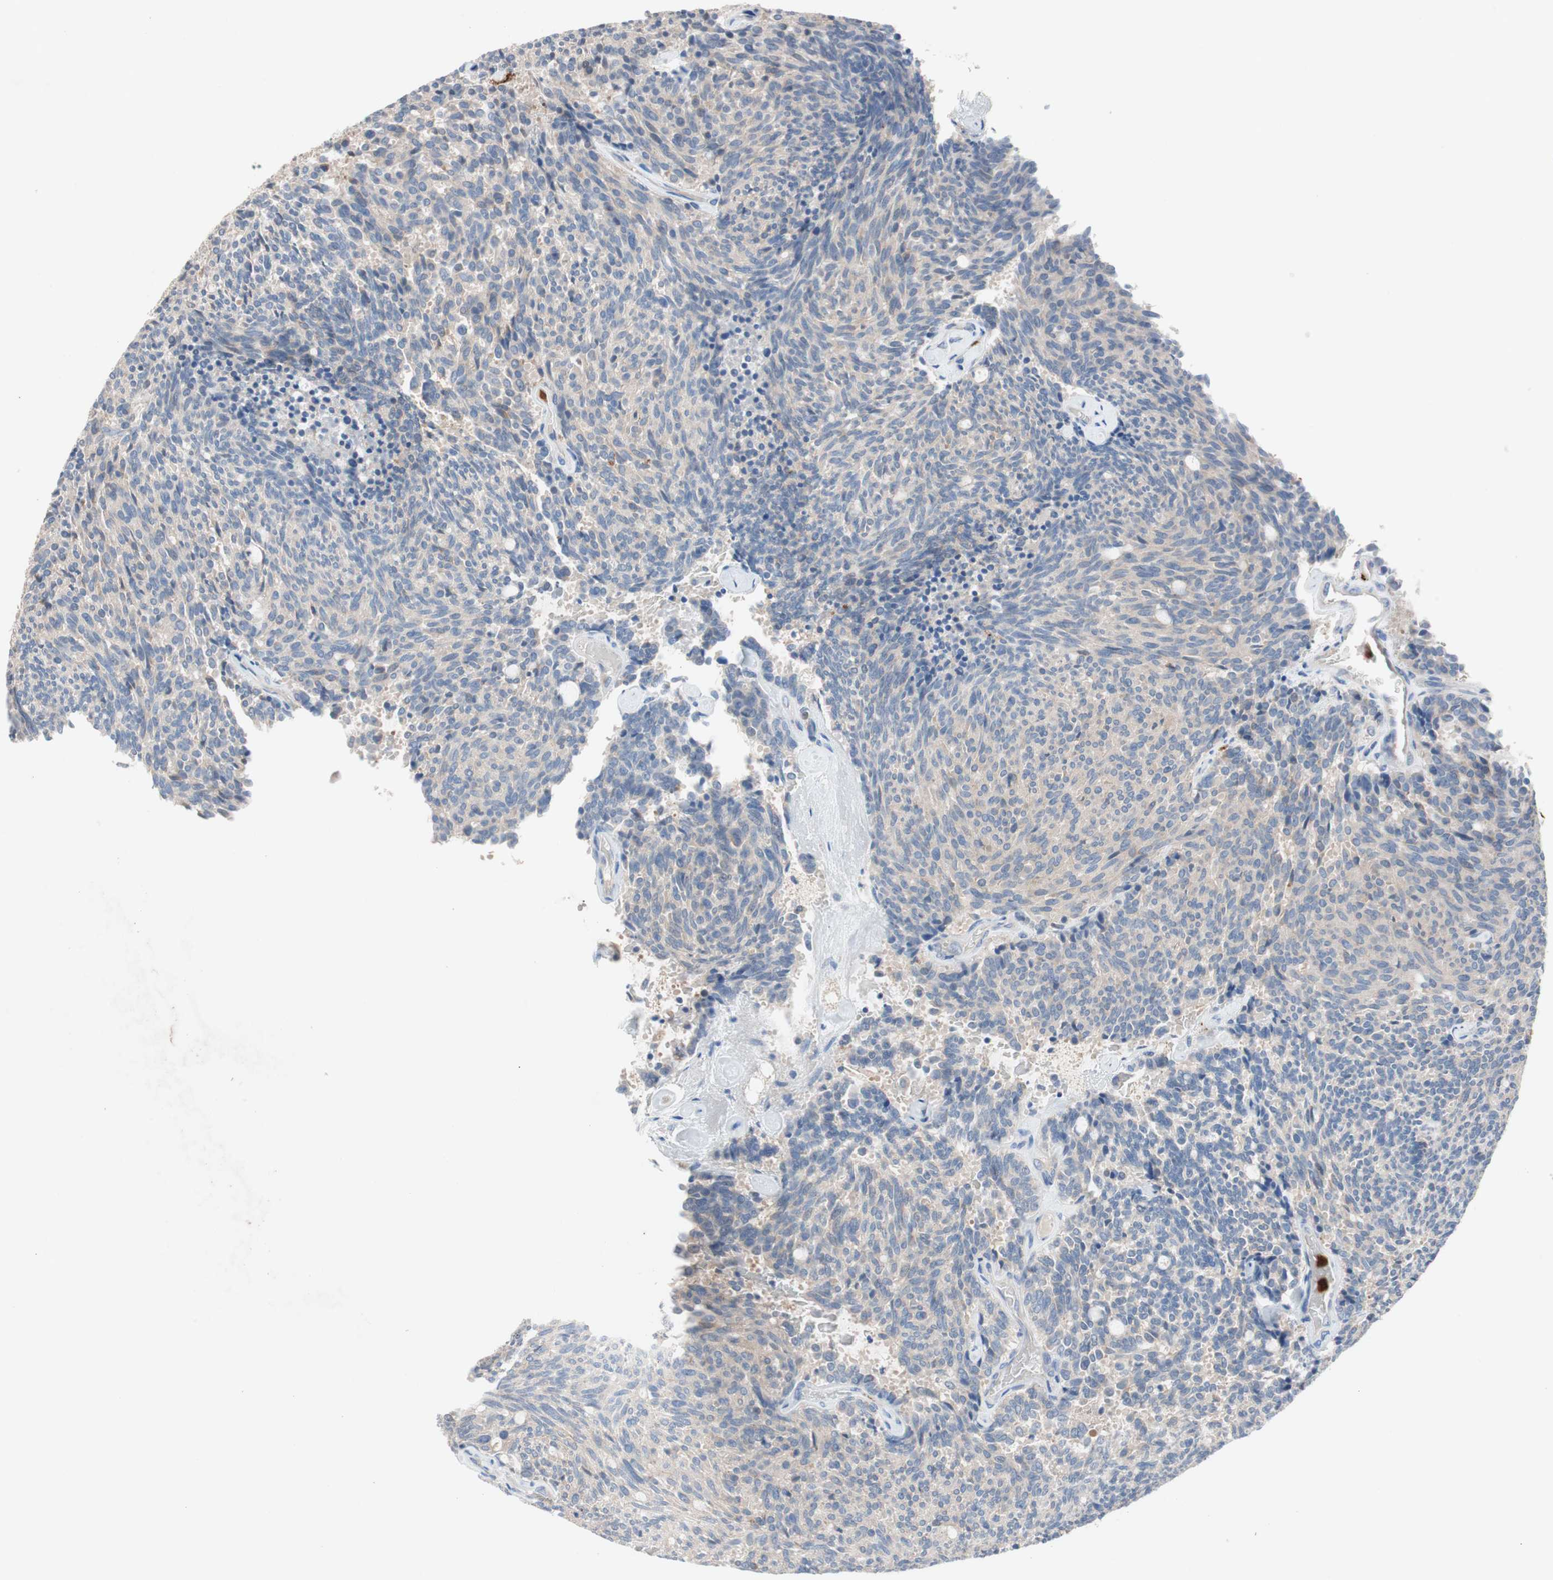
{"staining": {"intensity": "weak", "quantity": "25%-75%", "location": "cytoplasmic/membranous"}, "tissue": "carcinoid", "cell_type": "Tumor cells", "image_type": "cancer", "snomed": [{"axis": "morphology", "description": "Carcinoid, malignant, NOS"}, {"axis": "topography", "description": "Pancreas"}], "caption": "Protein staining by immunohistochemistry exhibits weak cytoplasmic/membranous positivity in about 25%-75% of tumor cells in carcinoid.", "gene": "CLEC4D", "patient": {"sex": "female", "age": 54}}